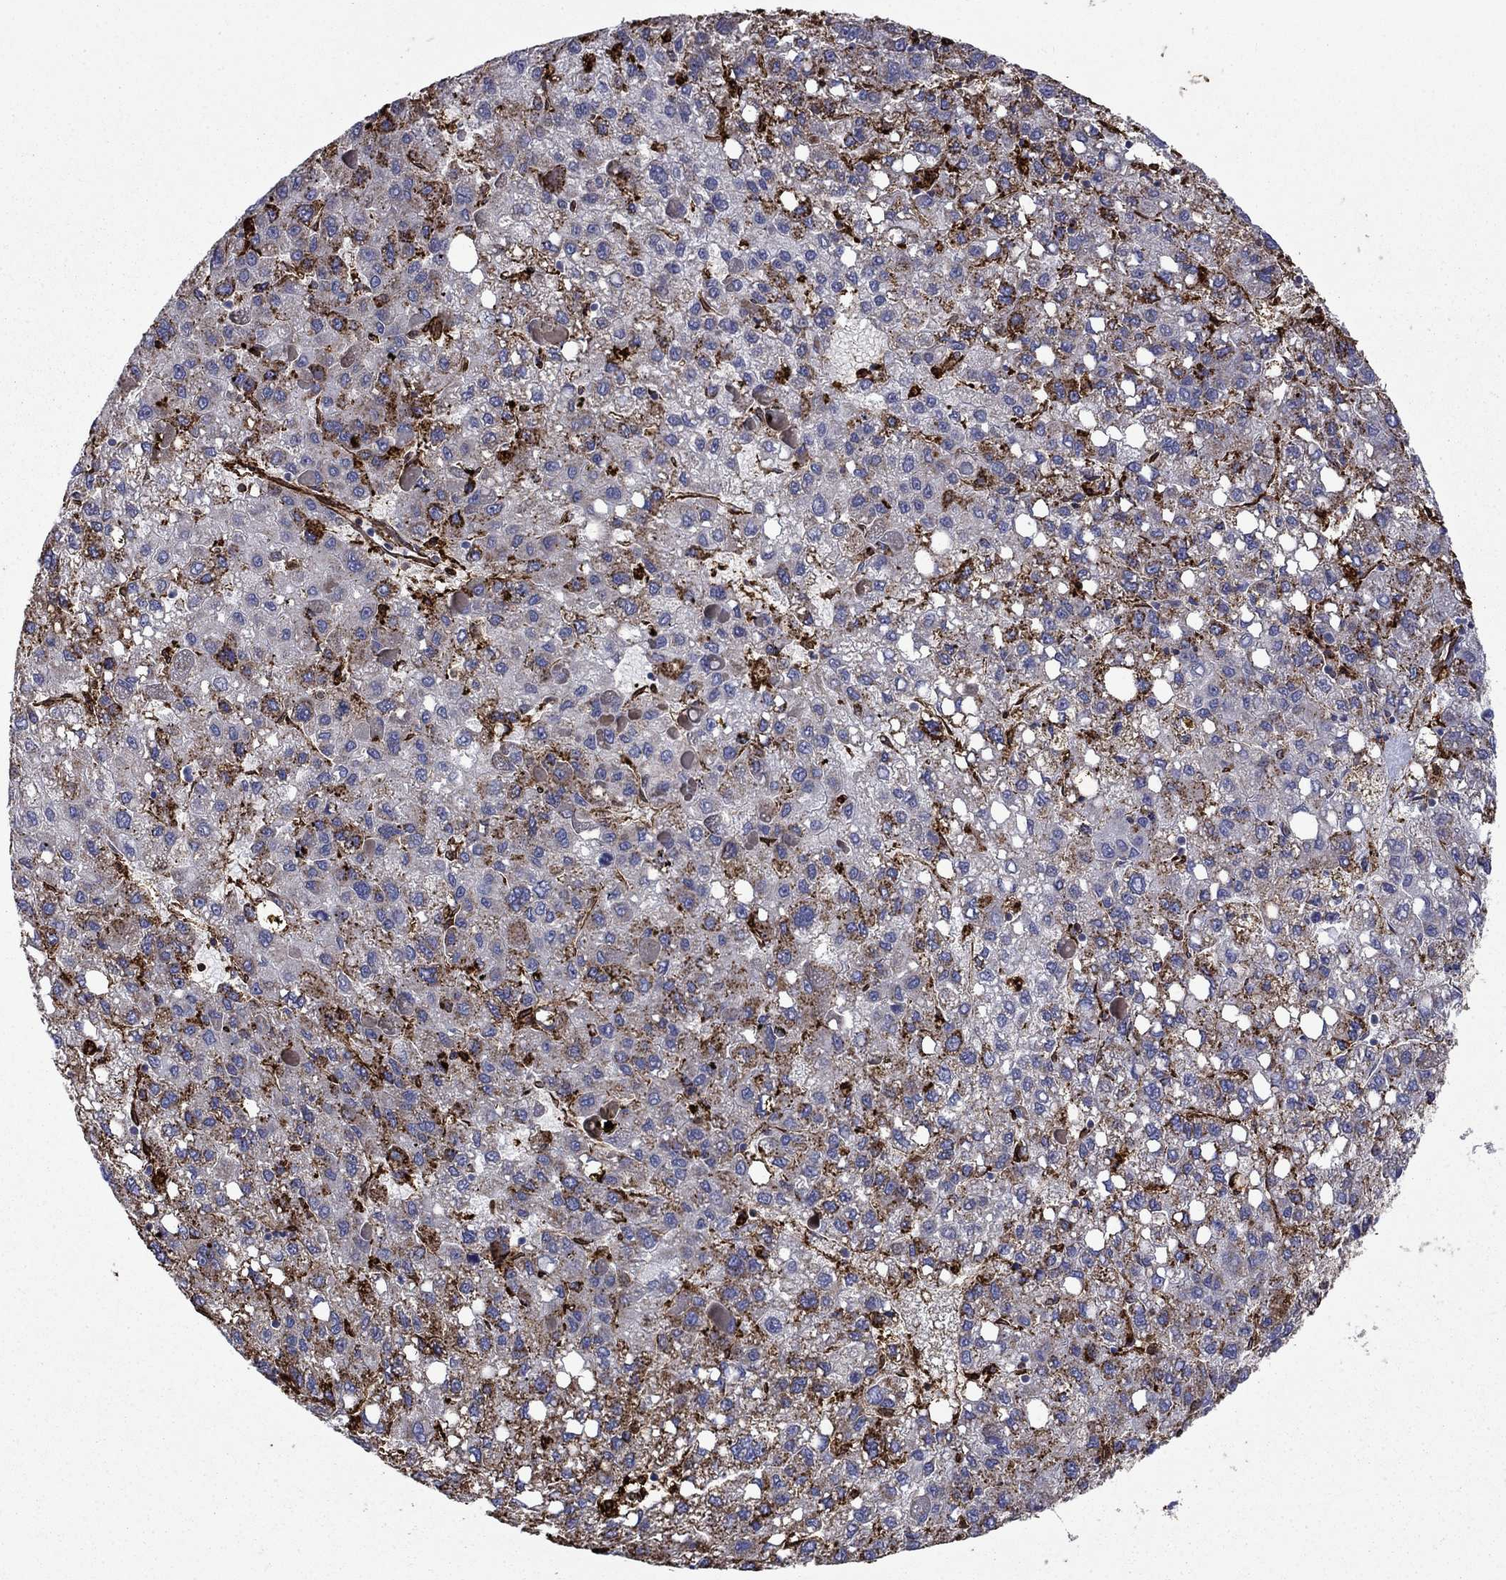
{"staining": {"intensity": "moderate", "quantity": "25%-75%", "location": "cytoplasmic/membranous"}, "tissue": "liver cancer", "cell_type": "Tumor cells", "image_type": "cancer", "snomed": [{"axis": "morphology", "description": "Carcinoma, Hepatocellular, NOS"}, {"axis": "topography", "description": "Liver"}], "caption": "This micrograph exhibits hepatocellular carcinoma (liver) stained with immunohistochemistry (IHC) to label a protein in brown. The cytoplasmic/membranous of tumor cells show moderate positivity for the protein. Nuclei are counter-stained blue.", "gene": "PLAU", "patient": {"sex": "female", "age": 82}}